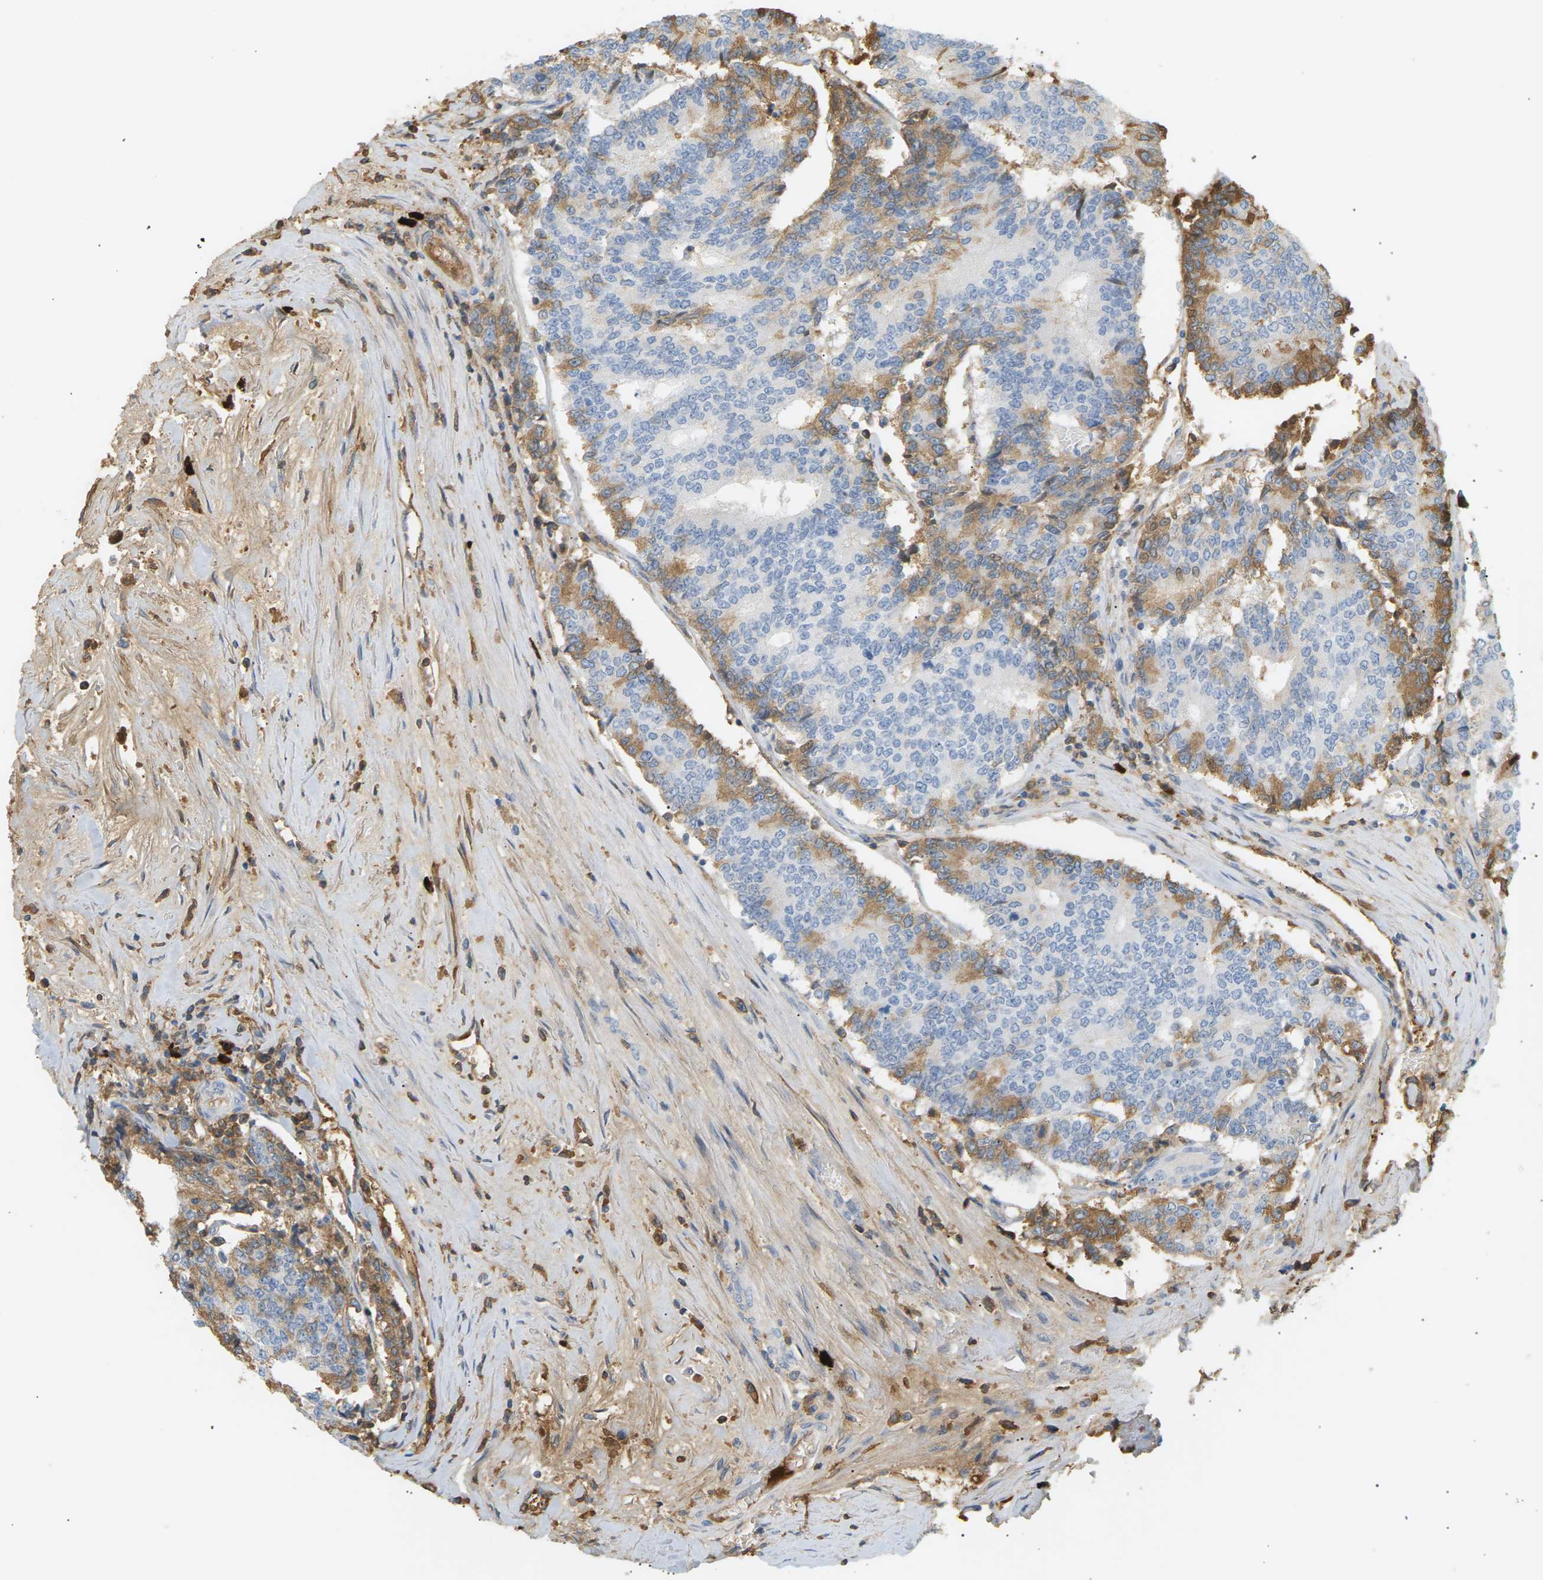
{"staining": {"intensity": "moderate", "quantity": "<25%", "location": "cytoplasmic/membranous"}, "tissue": "prostate cancer", "cell_type": "Tumor cells", "image_type": "cancer", "snomed": [{"axis": "morphology", "description": "Normal tissue, NOS"}, {"axis": "morphology", "description": "Adenocarcinoma, High grade"}, {"axis": "topography", "description": "Prostate"}, {"axis": "topography", "description": "Seminal veicle"}], "caption": "This histopathology image reveals prostate cancer stained with IHC to label a protein in brown. The cytoplasmic/membranous of tumor cells show moderate positivity for the protein. Nuclei are counter-stained blue.", "gene": "IGLC3", "patient": {"sex": "male", "age": 55}}